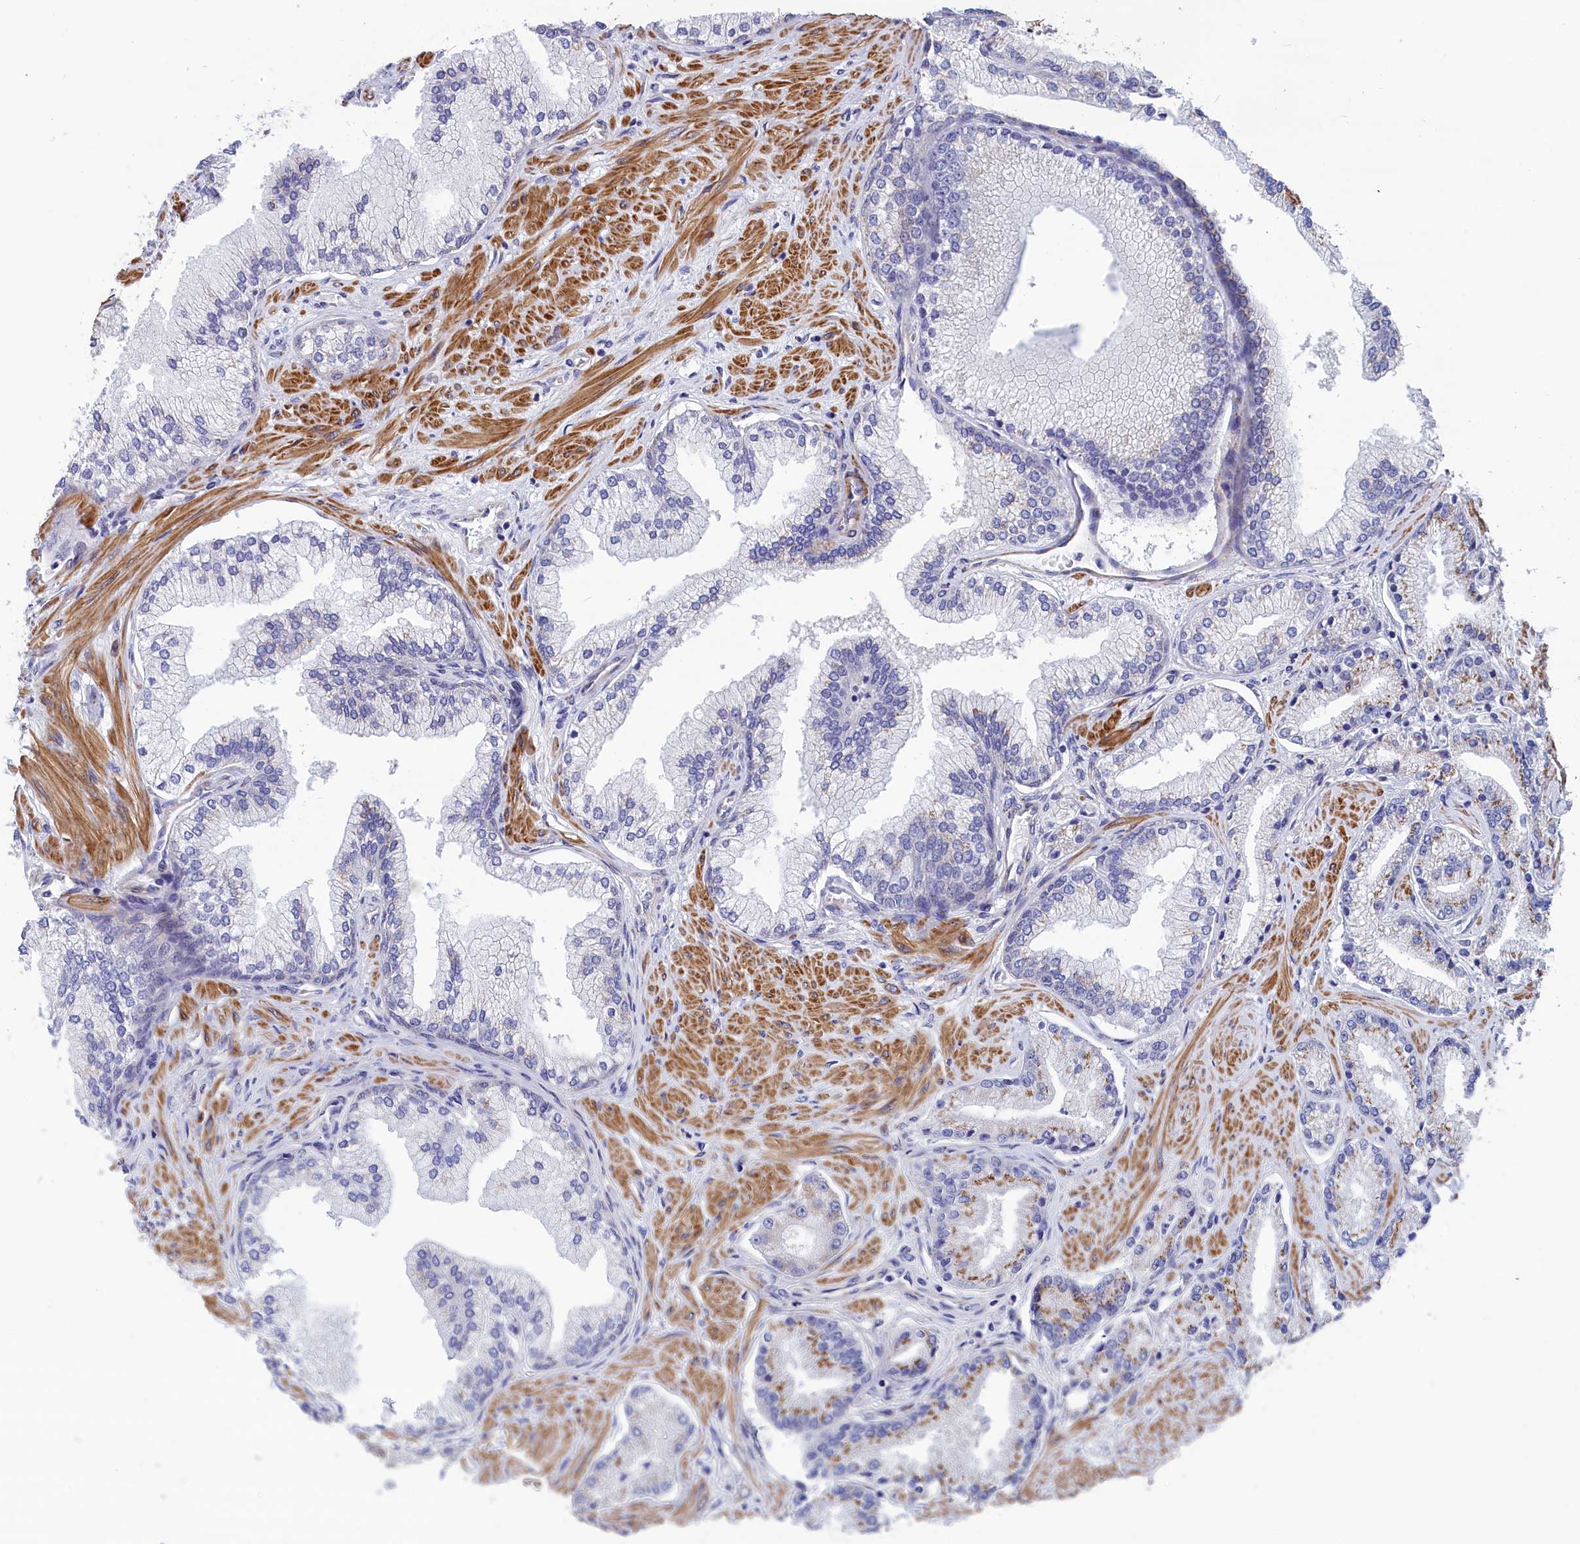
{"staining": {"intensity": "moderate", "quantity": "25%-75%", "location": "cytoplasmic/membranous"}, "tissue": "prostate cancer", "cell_type": "Tumor cells", "image_type": "cancer", "snomed": [{"axis": "morphology", "description": "Adenocarcinoma, High grade"}, {"axis": "topography", "description": "Prostate"}], "caption": "High-magnification brightfield microscopy of prostate cancer stained with DAB (brown) and counterstained with hematoxylin (blue). tumor cells exhibit moderate cytoplasmic/membranous staining is appreciated in approximately25%-75% of cells. (Brightfield microscopy of DAB IHC at high magnification).", "gene": "TUBGCP4", "patient": {"sex": "male", "age": 67}}